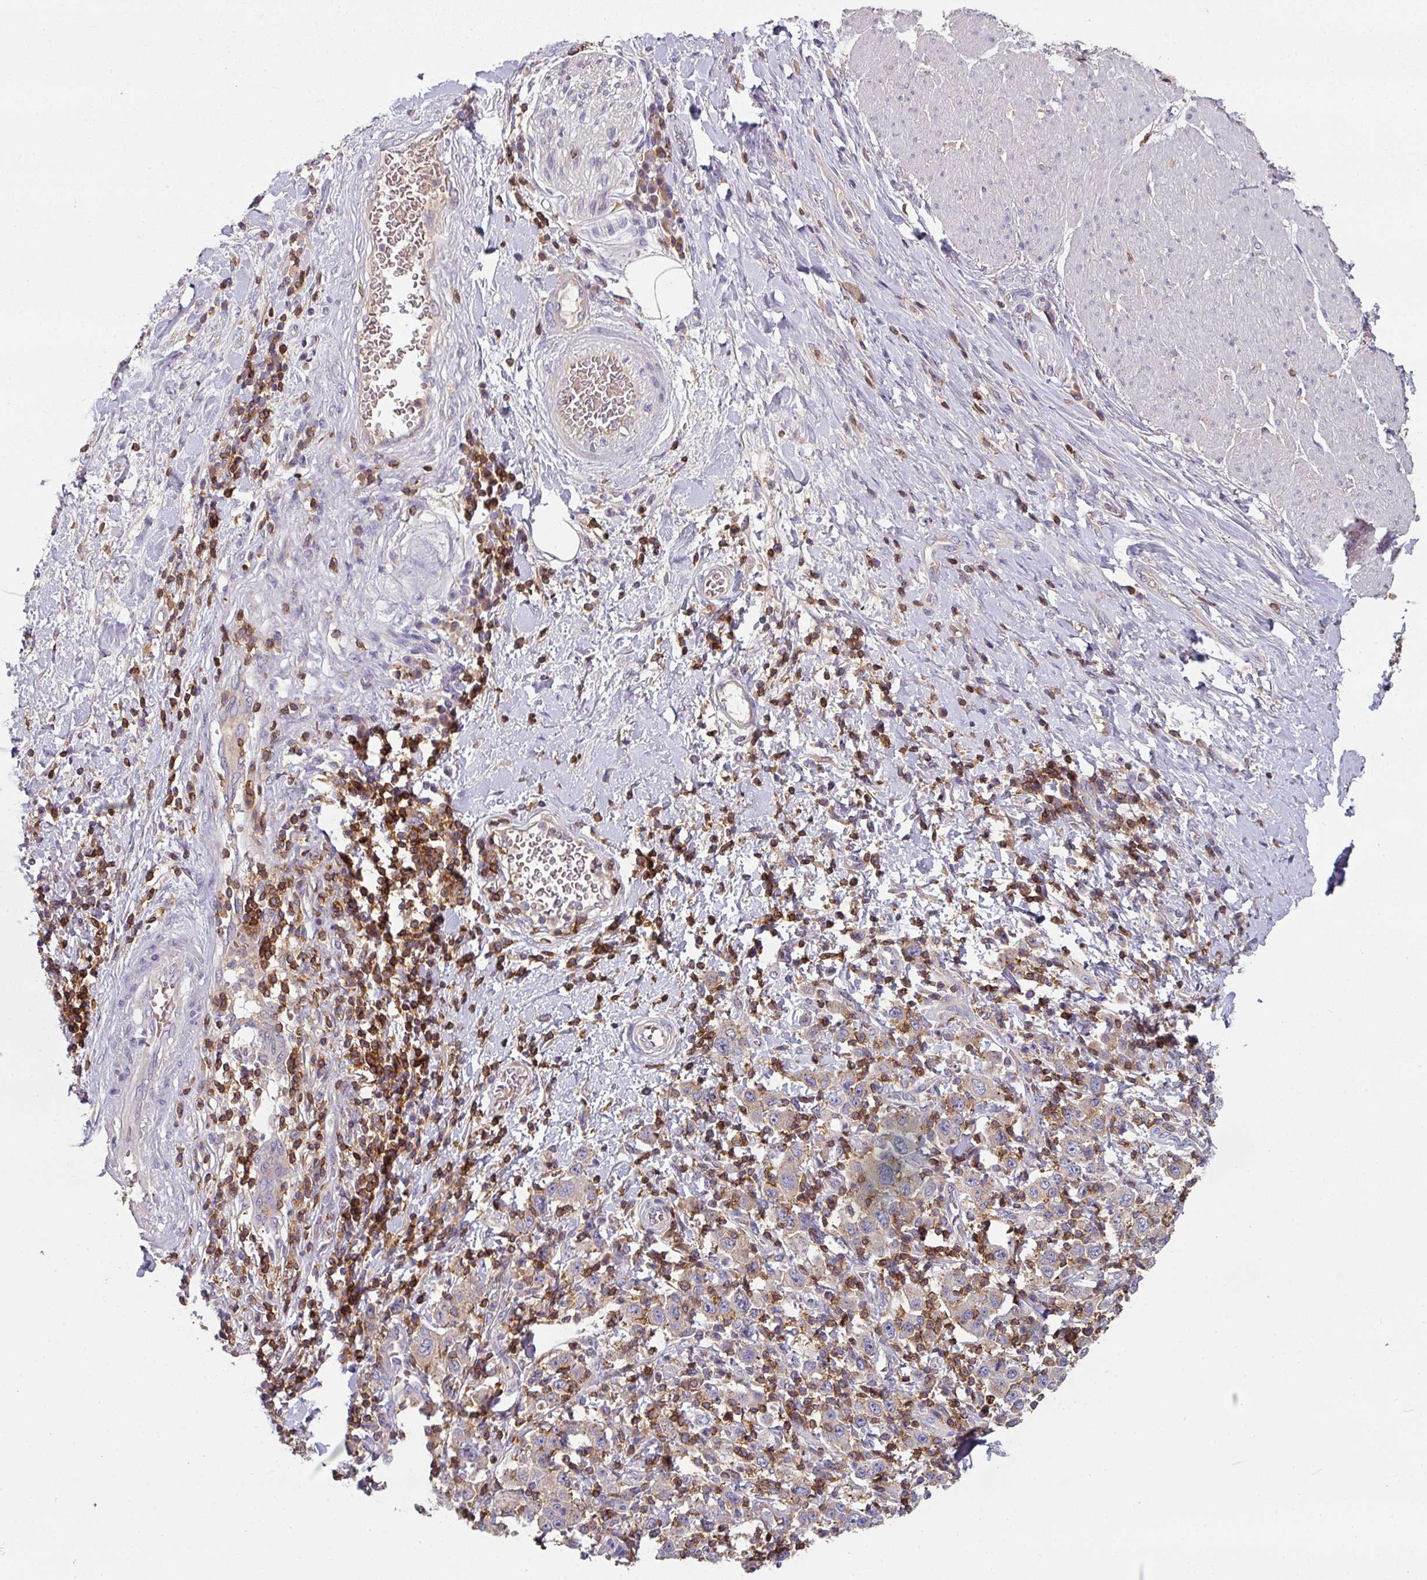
{"staining": {"intensity": "weak", "quantity": ">75%", "location": "cytoplasmic/membranous"}, "tissue": "stomach cancer", "cell_type": "Tumor cells", "image_type": "cancer", "snomed": [{"axis": "morphology", "description": "Normal tissue, NOS"}, {"axis": "morphology", "description": "Adenocarcinoma, NOS"}, {"axis": "topography", "description": "Stomach, upper"}, {"axis": "topography", "description": "Stomach"}], "caption": "Stomach adenocarcinoma was stained to show a protein in brown. There is low levels of weak cytoplasmic/membranous staining in about >75% of tumor cells. (DAB (3,3'-diaminobenzidine) IHC, brown staining for protein, blue staining for nuclei).", "gene": "CD3G", "patient": {"sex": "male", "age": 59}}